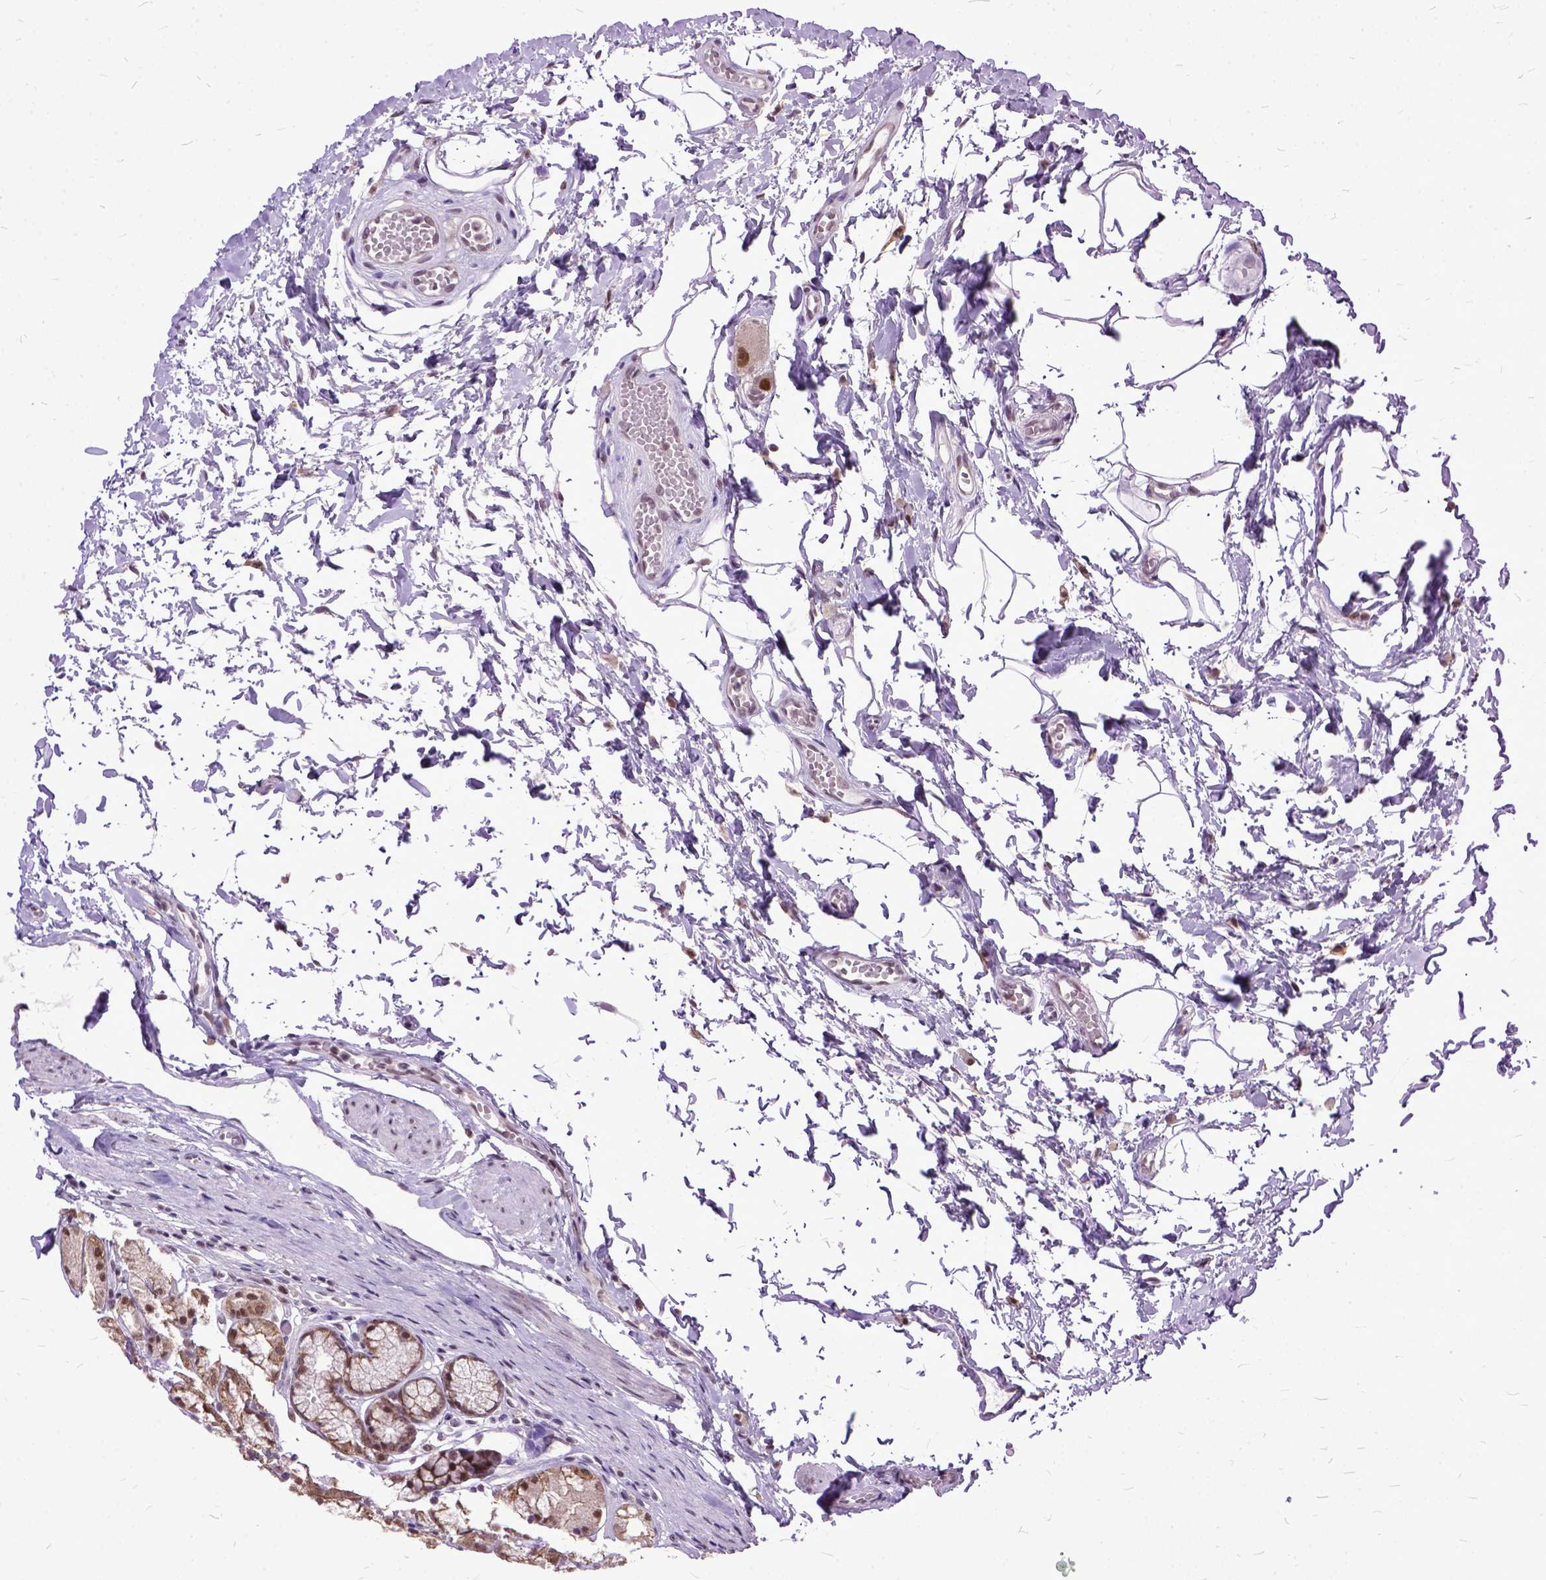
{"staining": {"intensity": "moderate", "quantity": ">75%", "location": "cytoplasmic/membranous,nuclear"}, "tissue": "stomach", "cell_type": "Glandular cells", "image_type": "normal", "snomed": [{"axis": "morphology", "description": "Normal tissue, NOS"}, {"axis": "topography", "description": "Stomach"}], "caption": "The immunohistochemical stain highlights moderate cytoplasmic/membranous,nuclear expression in glandular cells of unremarkable stomach. Using DAB (3,3'-diaminobenzidine) (brown) and hematoxylin (blue) stains, captured at high magnification using brightfield microscopy.", "gene": "ORC5", "patient": {"sex": "male", "age": 70}}